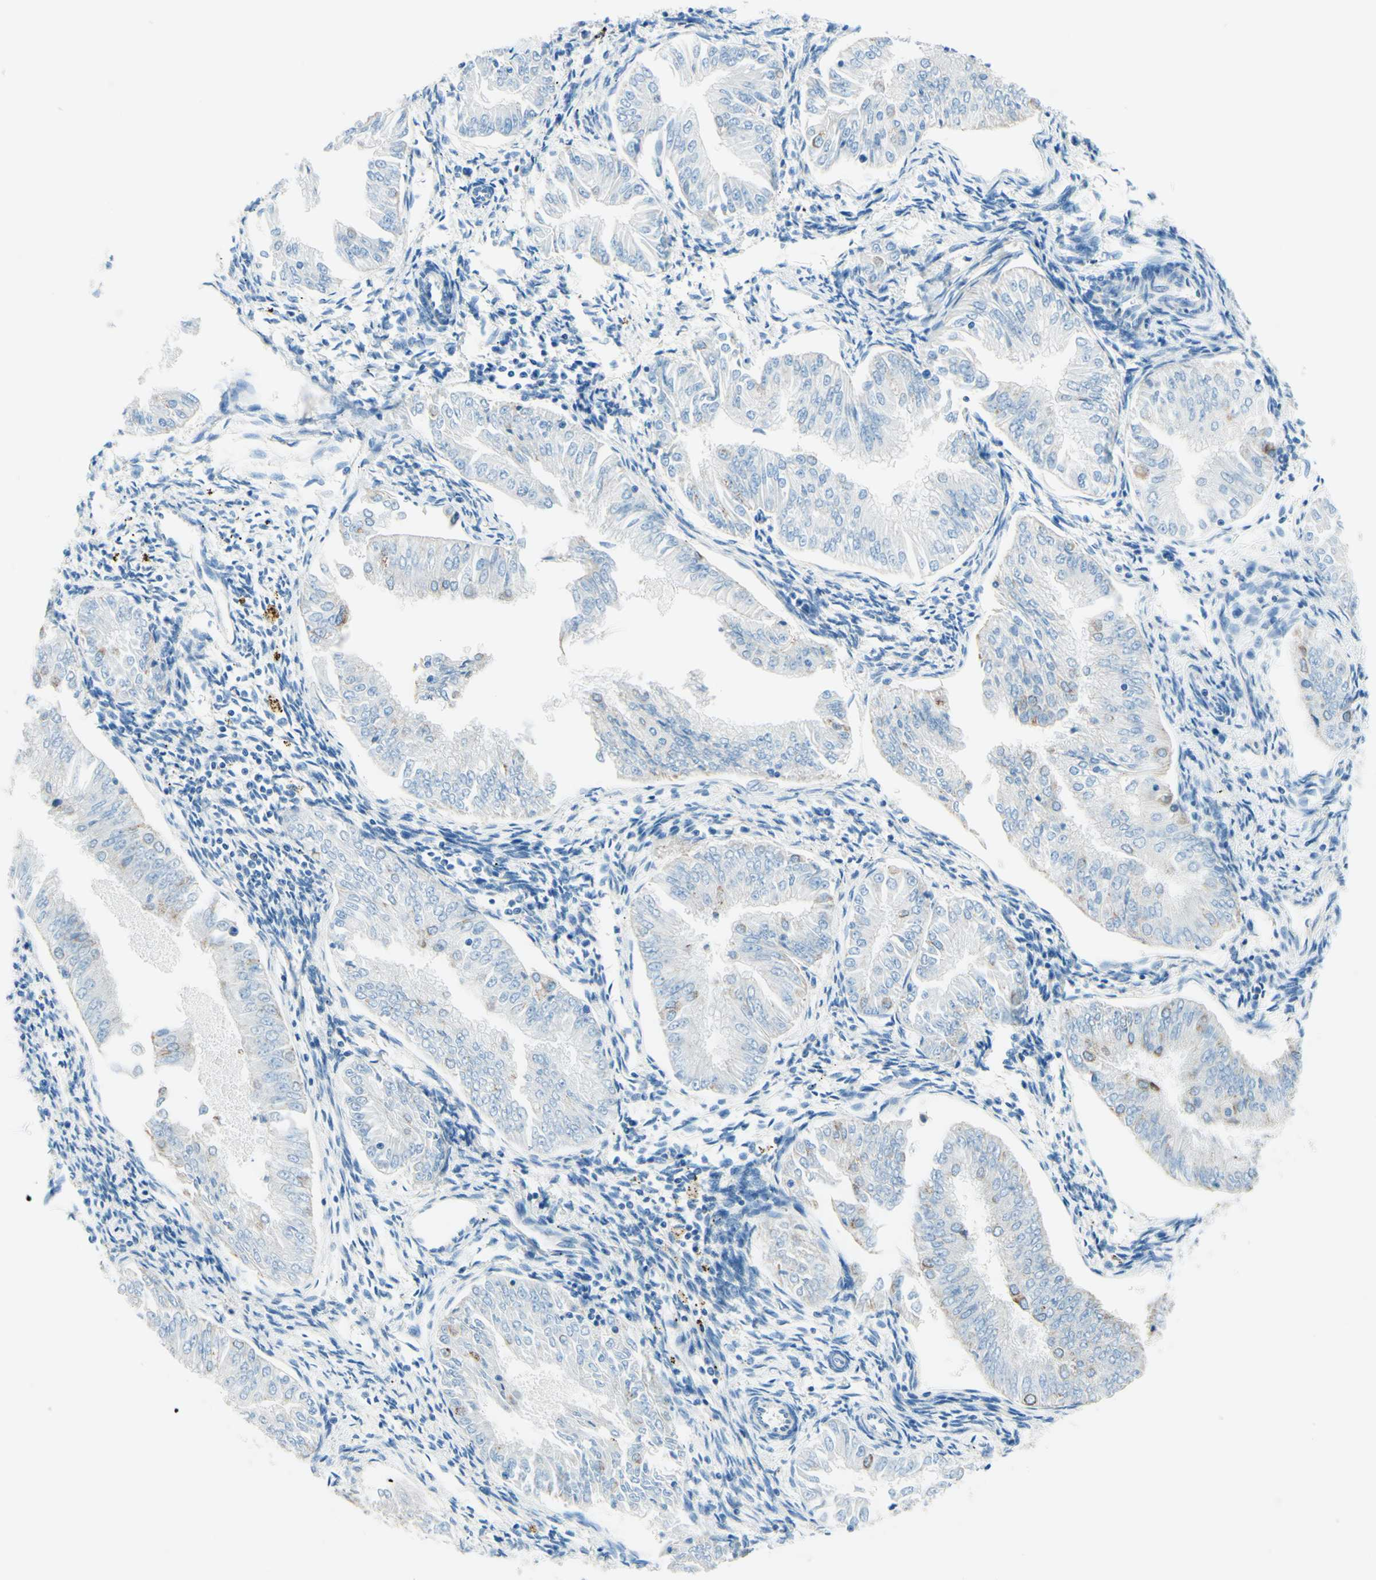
{"staining": {"intensity": "negative", "quantity": "none", "location": "none"}, "tissue": "endometrial cancer", "cell_type": "Tumor cells", "image_type": "cancer", "snomed": [{"axis": "morphology", "description": "Adenocarcinoma, NOS"}, {"axis": "topography", "description": "Endometrium"}], "caption": "Immunohistochemistry micrograph of endometrial cancer (adenocarcinoma) stained for a protein (brown), which exhibits no expression in tumor cells.", "gene": "CBX7", "patient": {"sex": "female", "age": 53}}